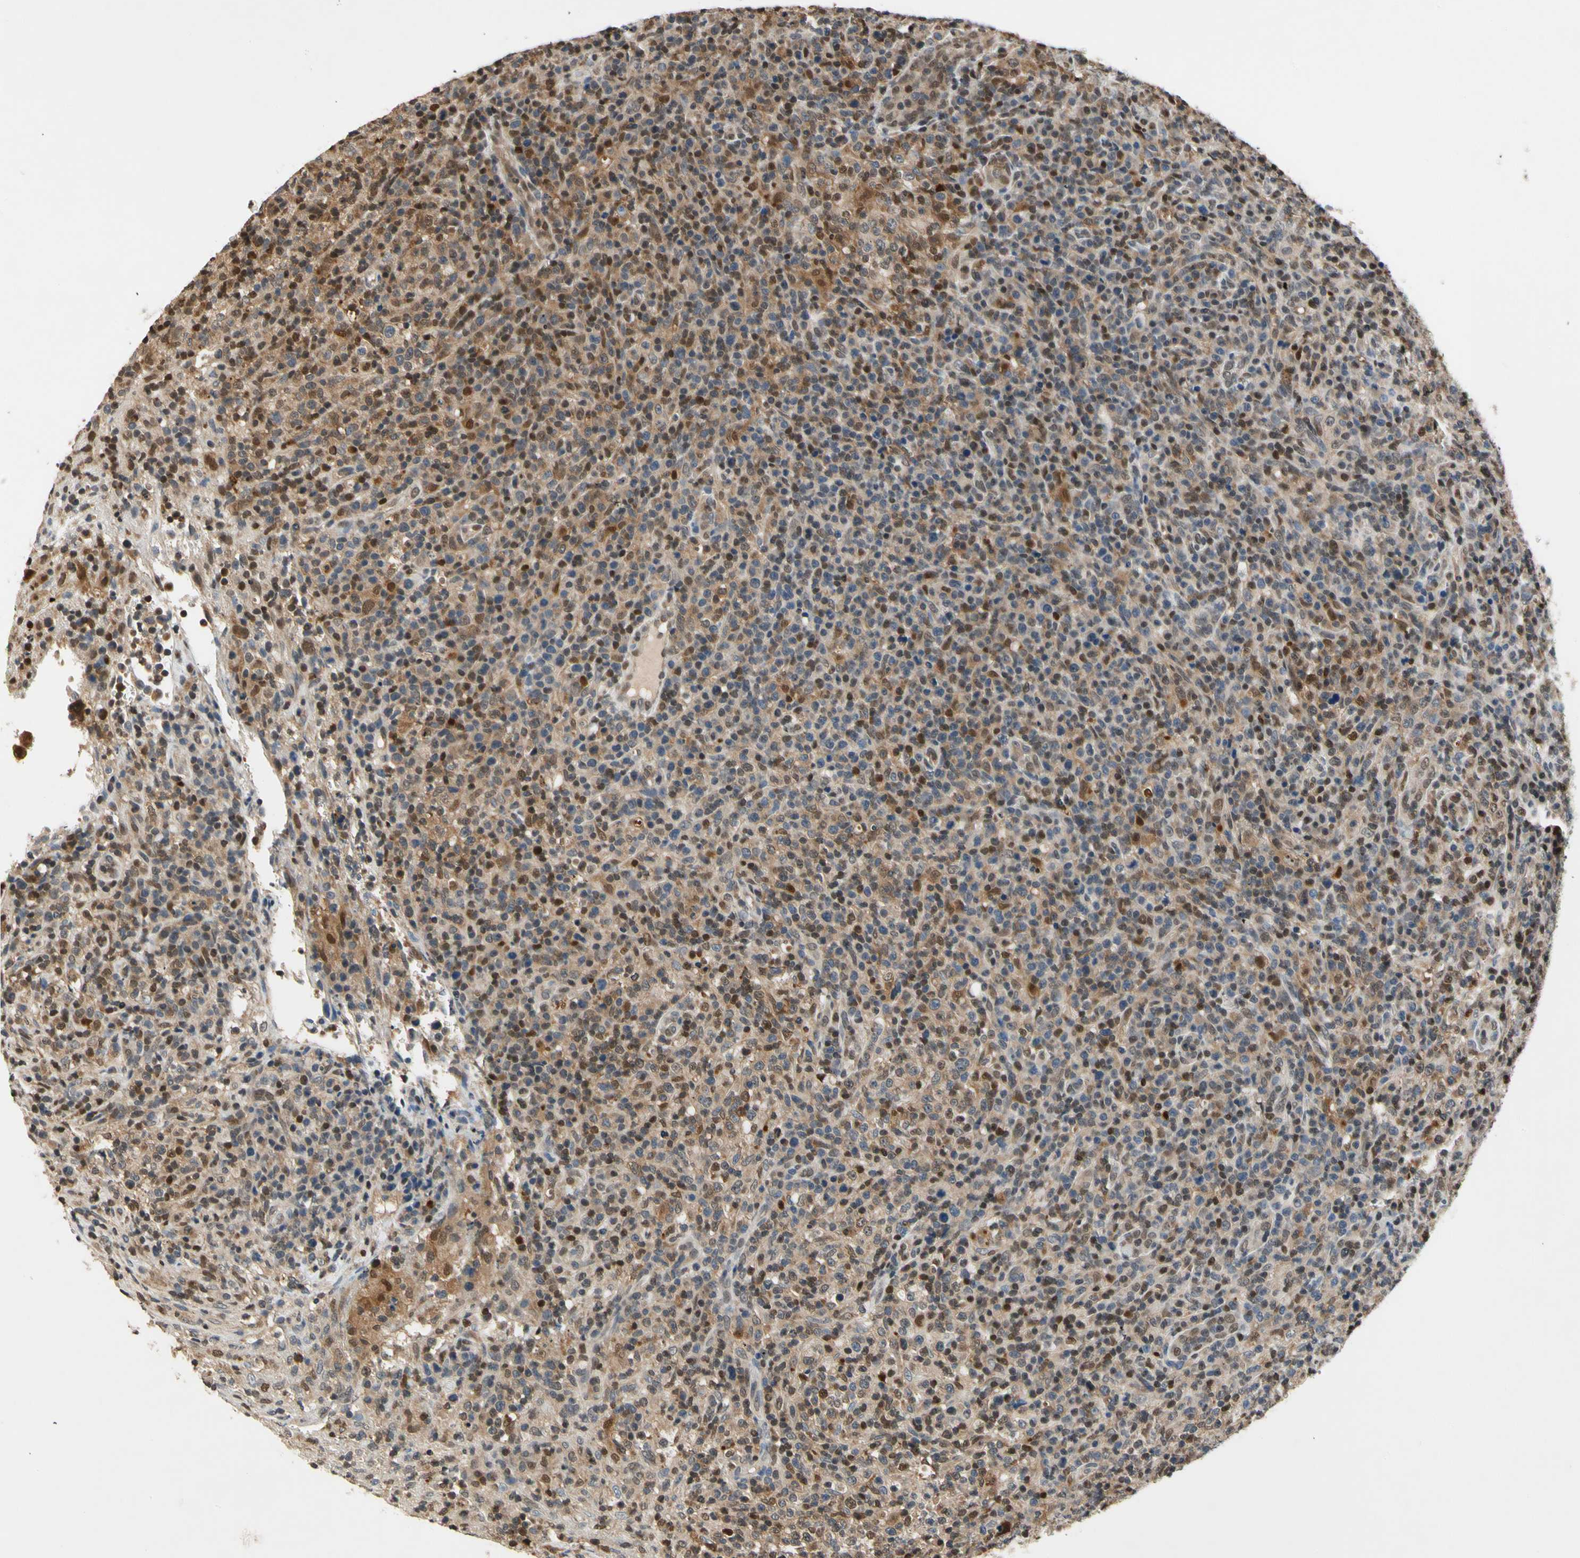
{"staining": {"intensity": "moderate", "quantity": ">75%", "location": "nuclear"}, "tissue": "lymphoma", "cell_type": "Tumor cells", "image_type": "cancer", "snomed": [{"axis": "morphology", "description": "Malignant lymphoma, non-Hodgkin's type, High grade"}, {"axis": "topography", "description": "Lymph node"}], "caption": "Lymphoma stained with a brown dye shows moderate nuclear positive positivity in approximately >75% of tumor cells.", "gene": "GSR", "patient": {"sex": "female", "age": 76}}